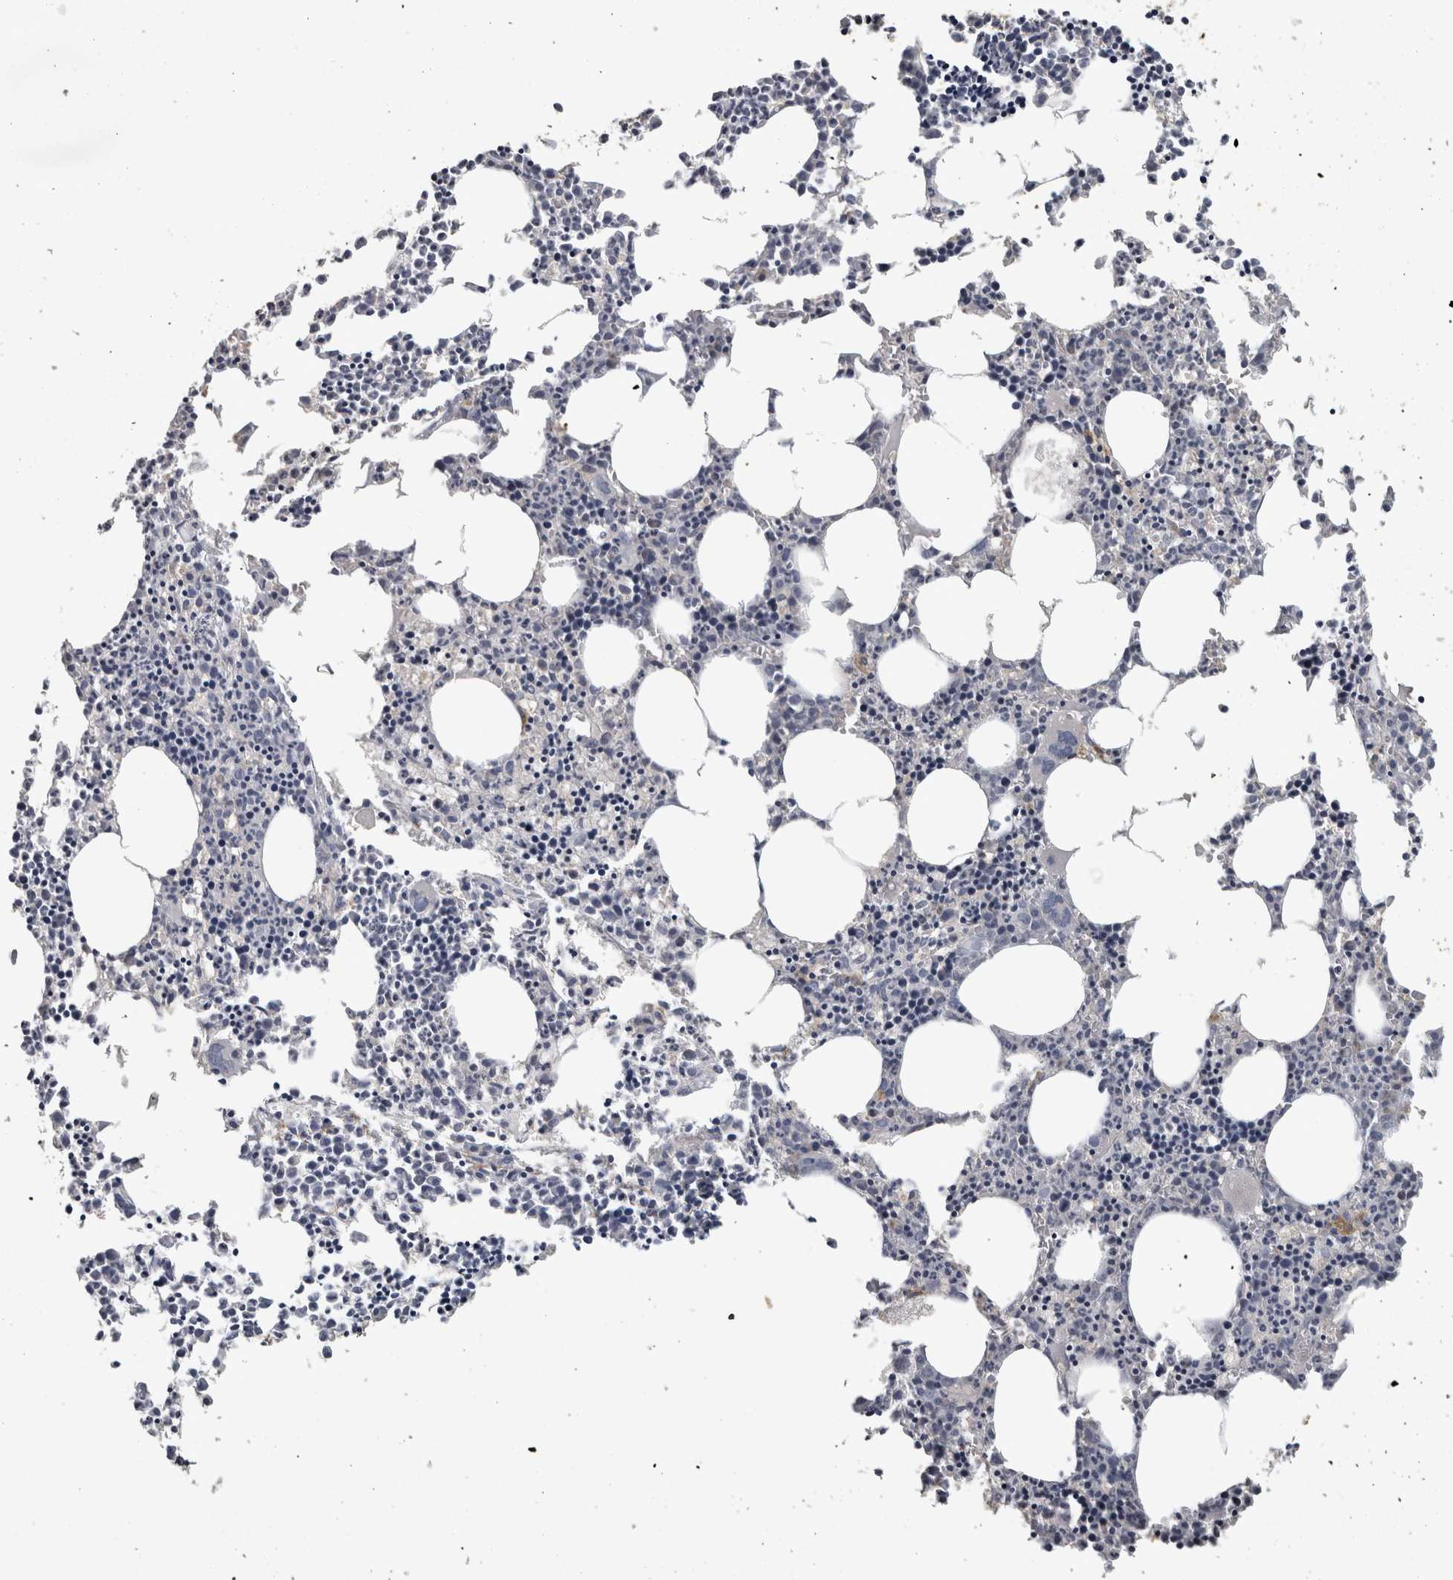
{"staining": {"intensity": "negative", "quantity": "none", "location": "none"}, "tissue": "bone marrow", "cell_type": "Hematopoietic cells", "image_type": "normal", "snomed": [{"axis": "morphology", "description": "Normal tissue, NOS"}, {"axis": "morphology", "description": "Inflammation, NOS"}, {"axis": "topography", "description": "Bone marrow"}], "caption": "This is an IHC histopathology image of normal human bone marrow. There is no positivity in hematopoietic cells.", "gene": "EFEMP2", "patient": {"sex": "female", "age": 62}}